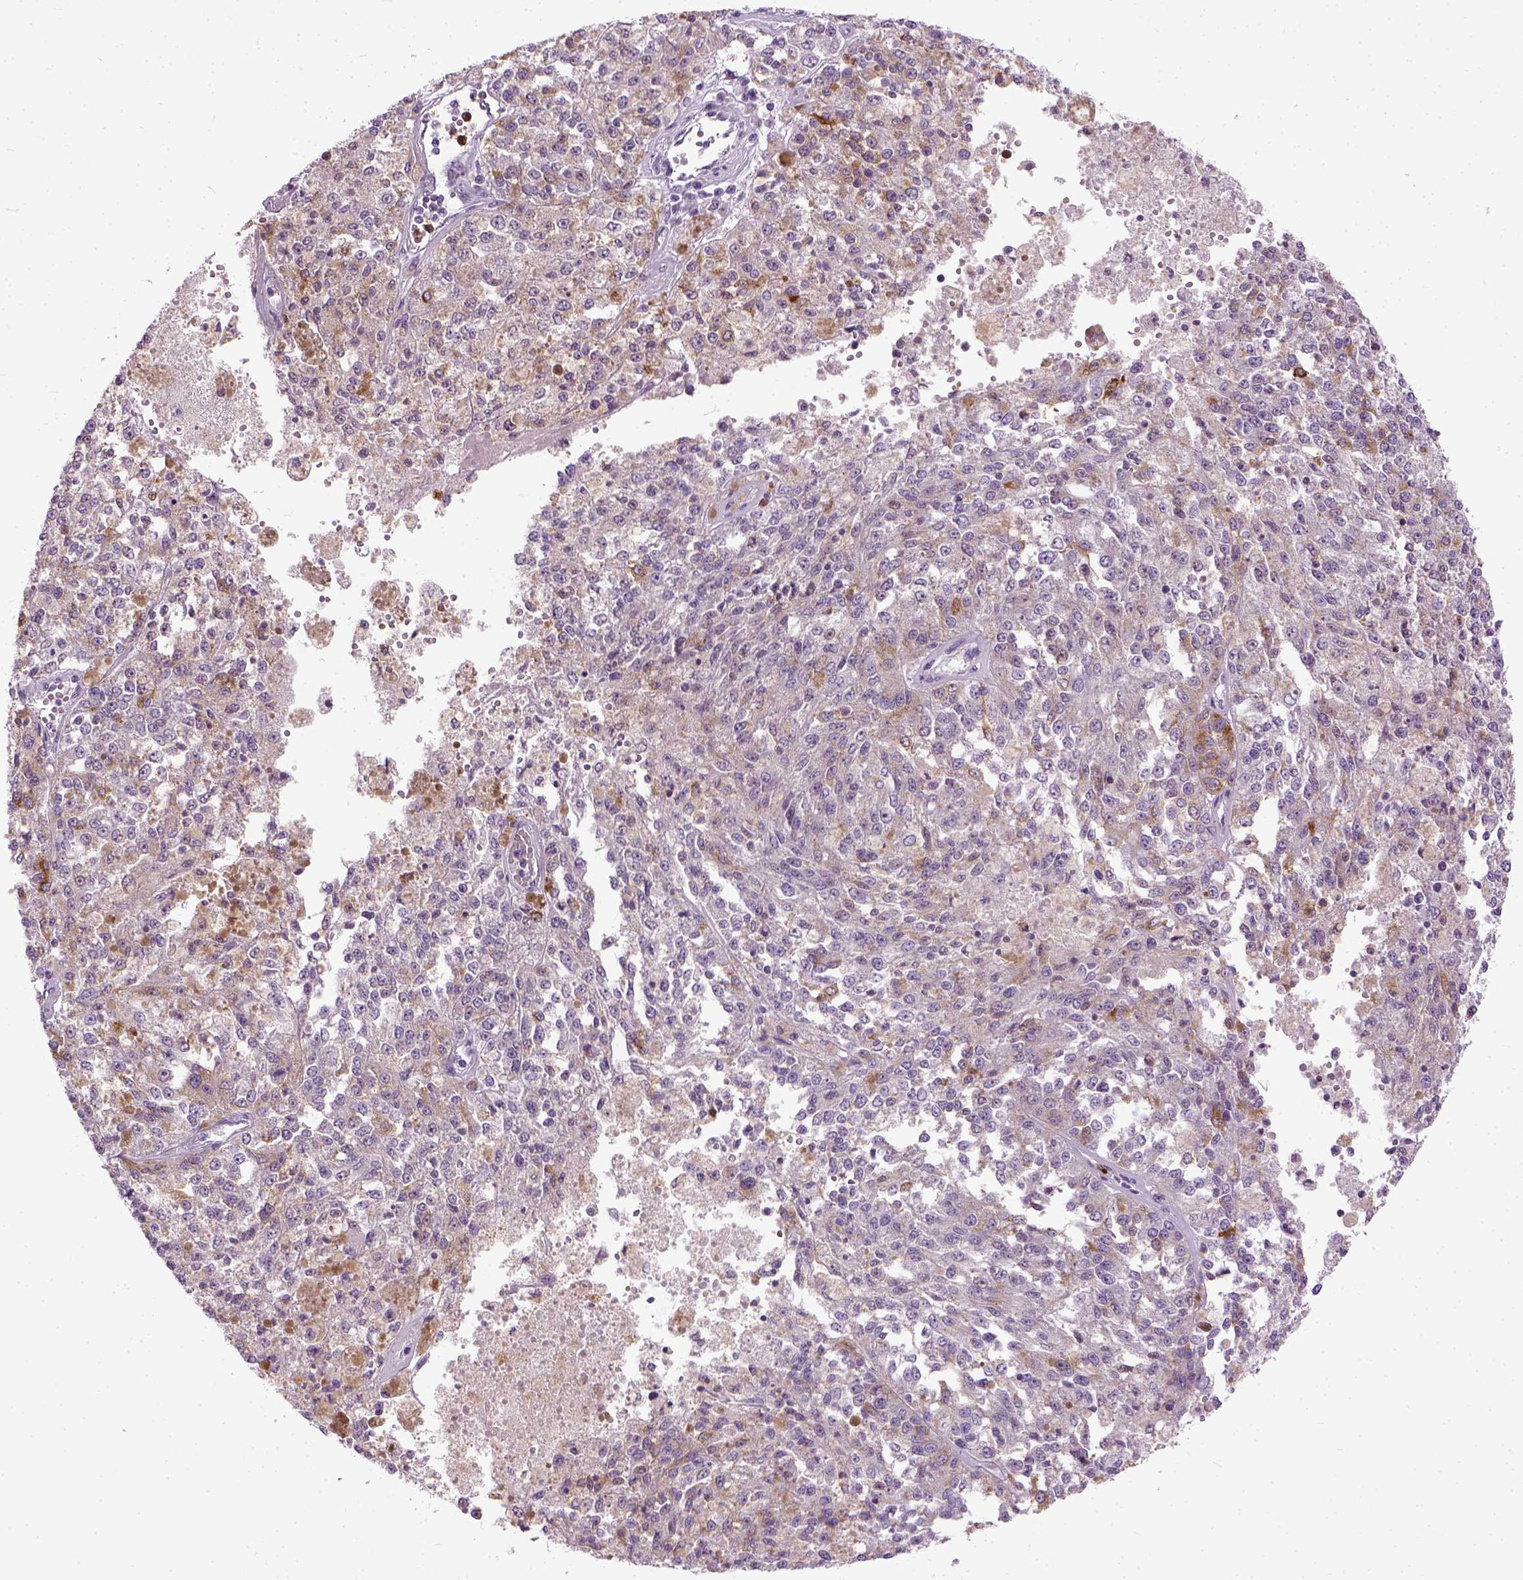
{"staining": {"intensity": "weak", "quantity": "25%-75%", "location": "cytoplasmic/membranous"}, "tissue": "melanoma", "cell_type": "Tumor cells", "image_type": "cancer", "snomed": [{"axis": "morphology", "description": "Malignant melanoma, Metastatic site"}, {"axis": "topography", "description": "Lymph node"}], "caption": "Human malignant melanoma (metastatic site) stained with a protein marker demonstrates weak staining in tumor cells.", "gene": "MAPT", "patient": {"sex": "female", "age": 64}}